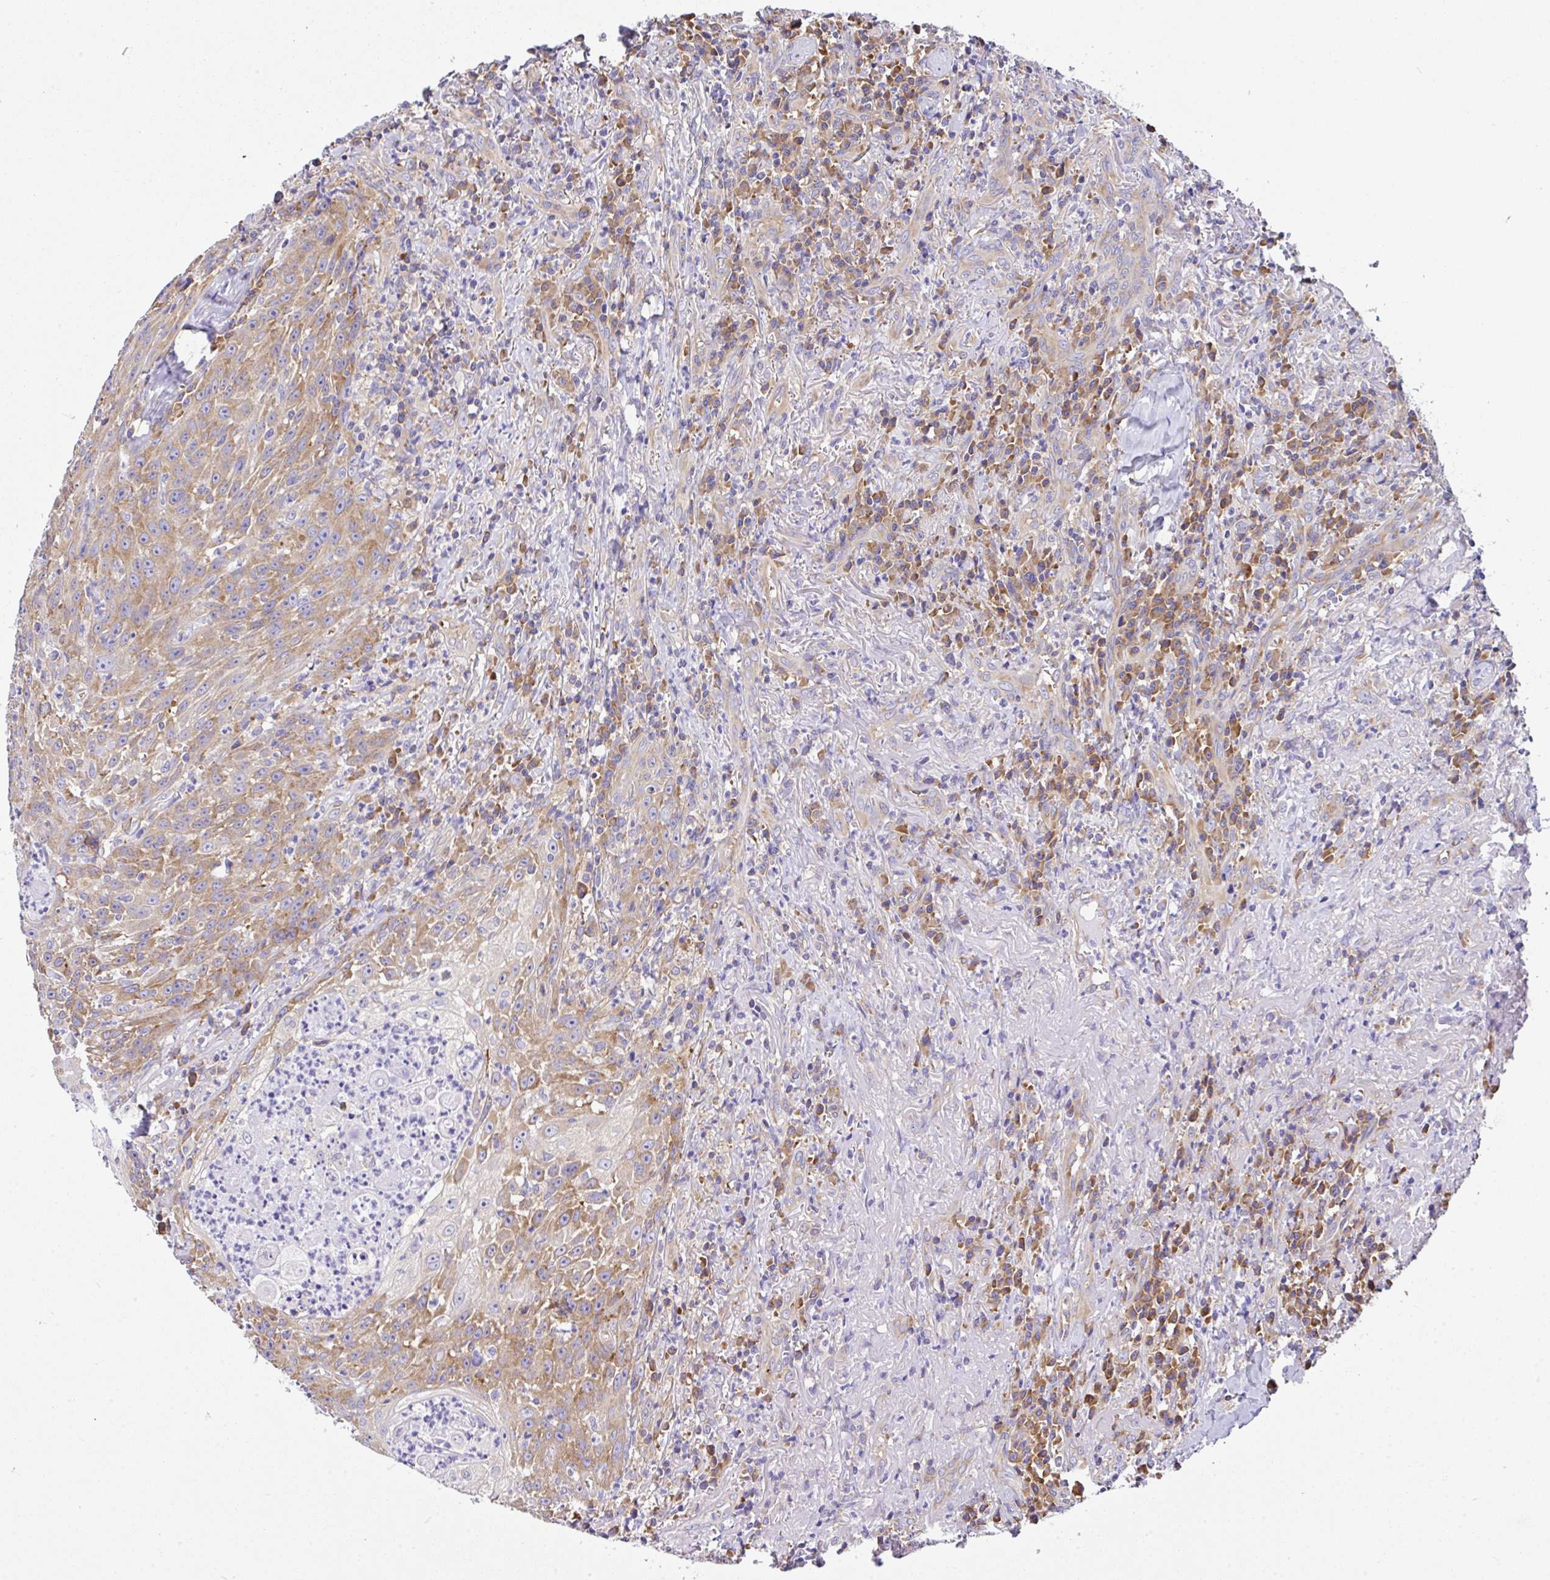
{"staining": {"intensity": "moderate", "quantity": ">75%", "location": "cytoplasmic/membranous"}, "tissue": "head and neck cancer", "cell_type": "Tumor cells", "image_type": "cancer", "snomed": [{"axis": "morphology", "description": "Normal tissue, NOS"}, {"axis": "morphology", "description": "Squamous cell carcinoma, NOS"}, {"axis": "topography", "description": "Oral tissue"}, {"axis": "topography", "description": "Head-Neck"}], "caption": "Protein staining of head and neck squamous cell carcinoma tissue reveals moderate cytoplasmic/membranous expression in approximately >75% of tumor cells. (DAB (3,3'-diaminobenzidine) = brown stain, brightfield microscopy at high magnification).", "gene": "GFPT2", "patient": {"sex": "female", "age": 70}}